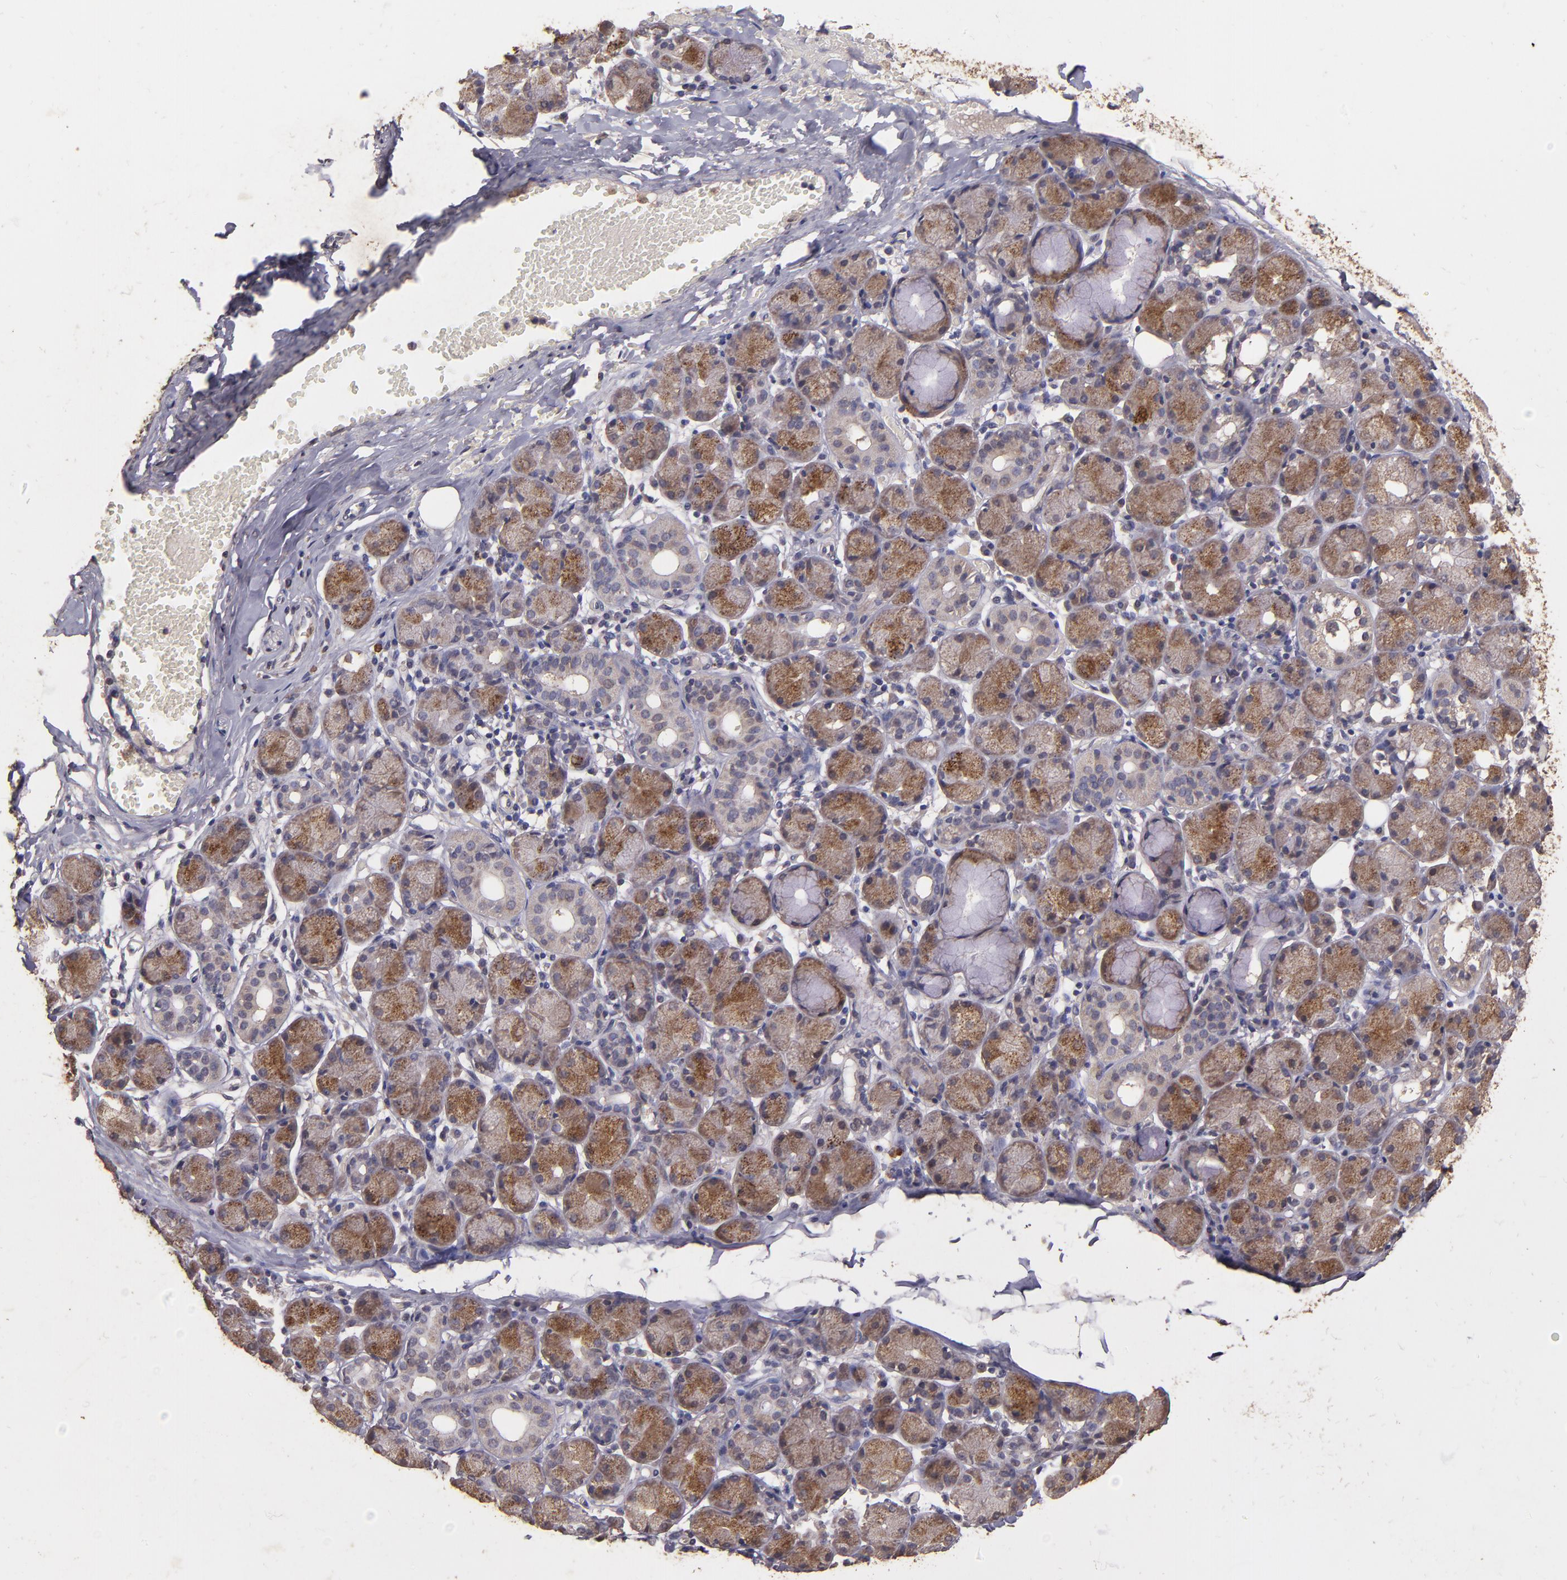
{"staining": {"intensity": "moderate", "quantity": "25%-75%", "location": "cytoplasmic/membranous"}, "tissue": "salivary gland", "cell_type": "Glandular cells", "image_type": "normal", "snomed": [{"axis": "morphology", "description": "Normal tissue, NOS"}, {"axis": "topography", "description": "Salivary gland"}], "caption": "This histopathology image displays normal salivary gland stained with immunohistochemistry to label a protein in brown. The cytoplasmic/membranous of glandular cells show moderate positivity for the protein. Nuclei are counter-stained blue.", "gene": "HECTD1", "patient": {"sex": "female", "age": 24}}